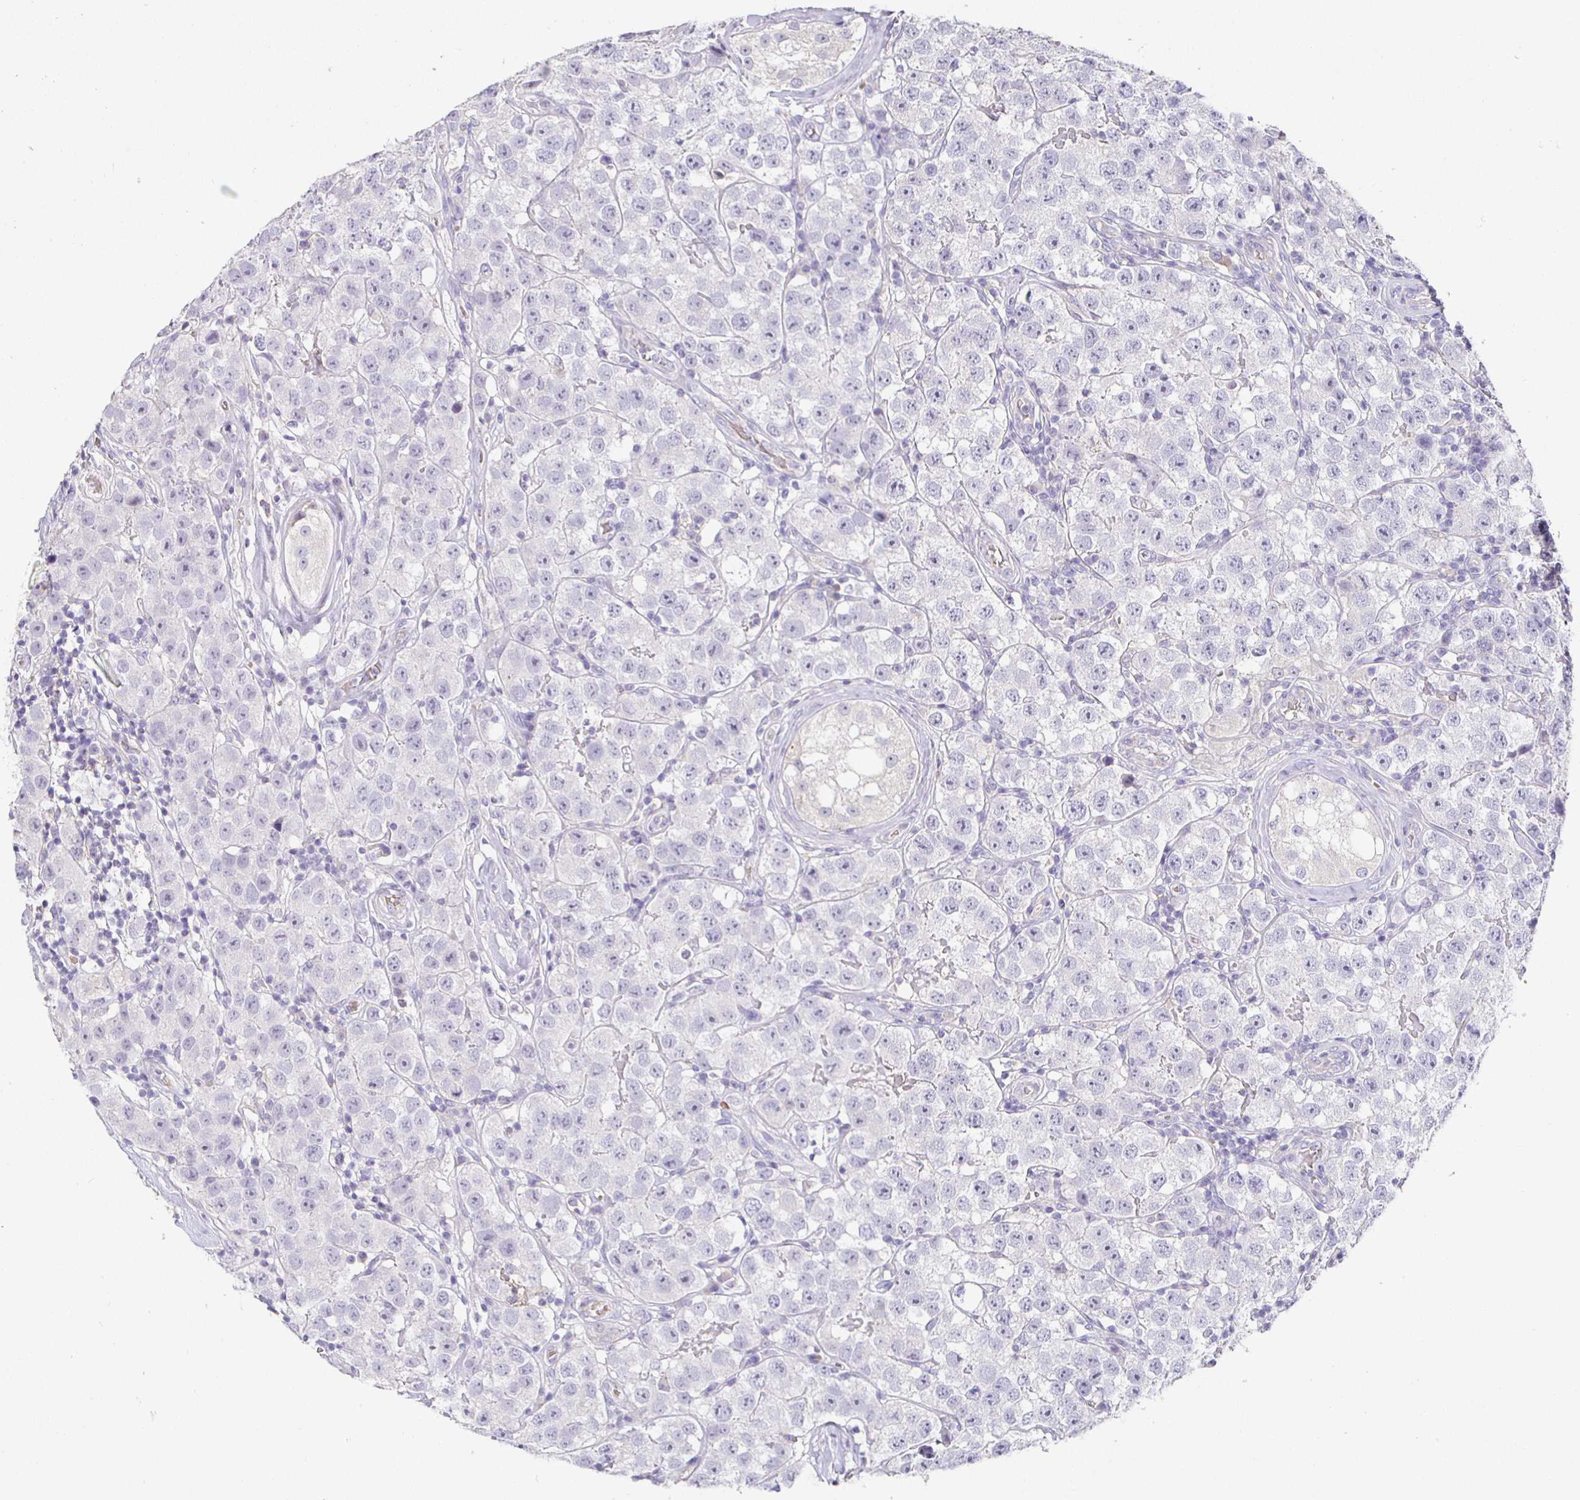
{"staining": {"intensity": "negative", "quantity": "none", "location": "none"}, "tissue": "testis cancer", "cell_type": "Tumor cells", "image_type": "cancer", "snomed": [{"axis": "morphology", "description": "Seminoma, NOS"}, {"axis": "topography", "description": "Testis"}], "caption": "IHC of human testis cancer exhibits no positivity in tumor cells. The staining was performed using DAB (3,3'-diaminobenzidine) to visualize the protein expression in brown, while the nuclei were stained in blue with hematoxylin (Magnification: 20x).", "gene": "SIRPA", "patient": {"sex": "male", "age": 34}}